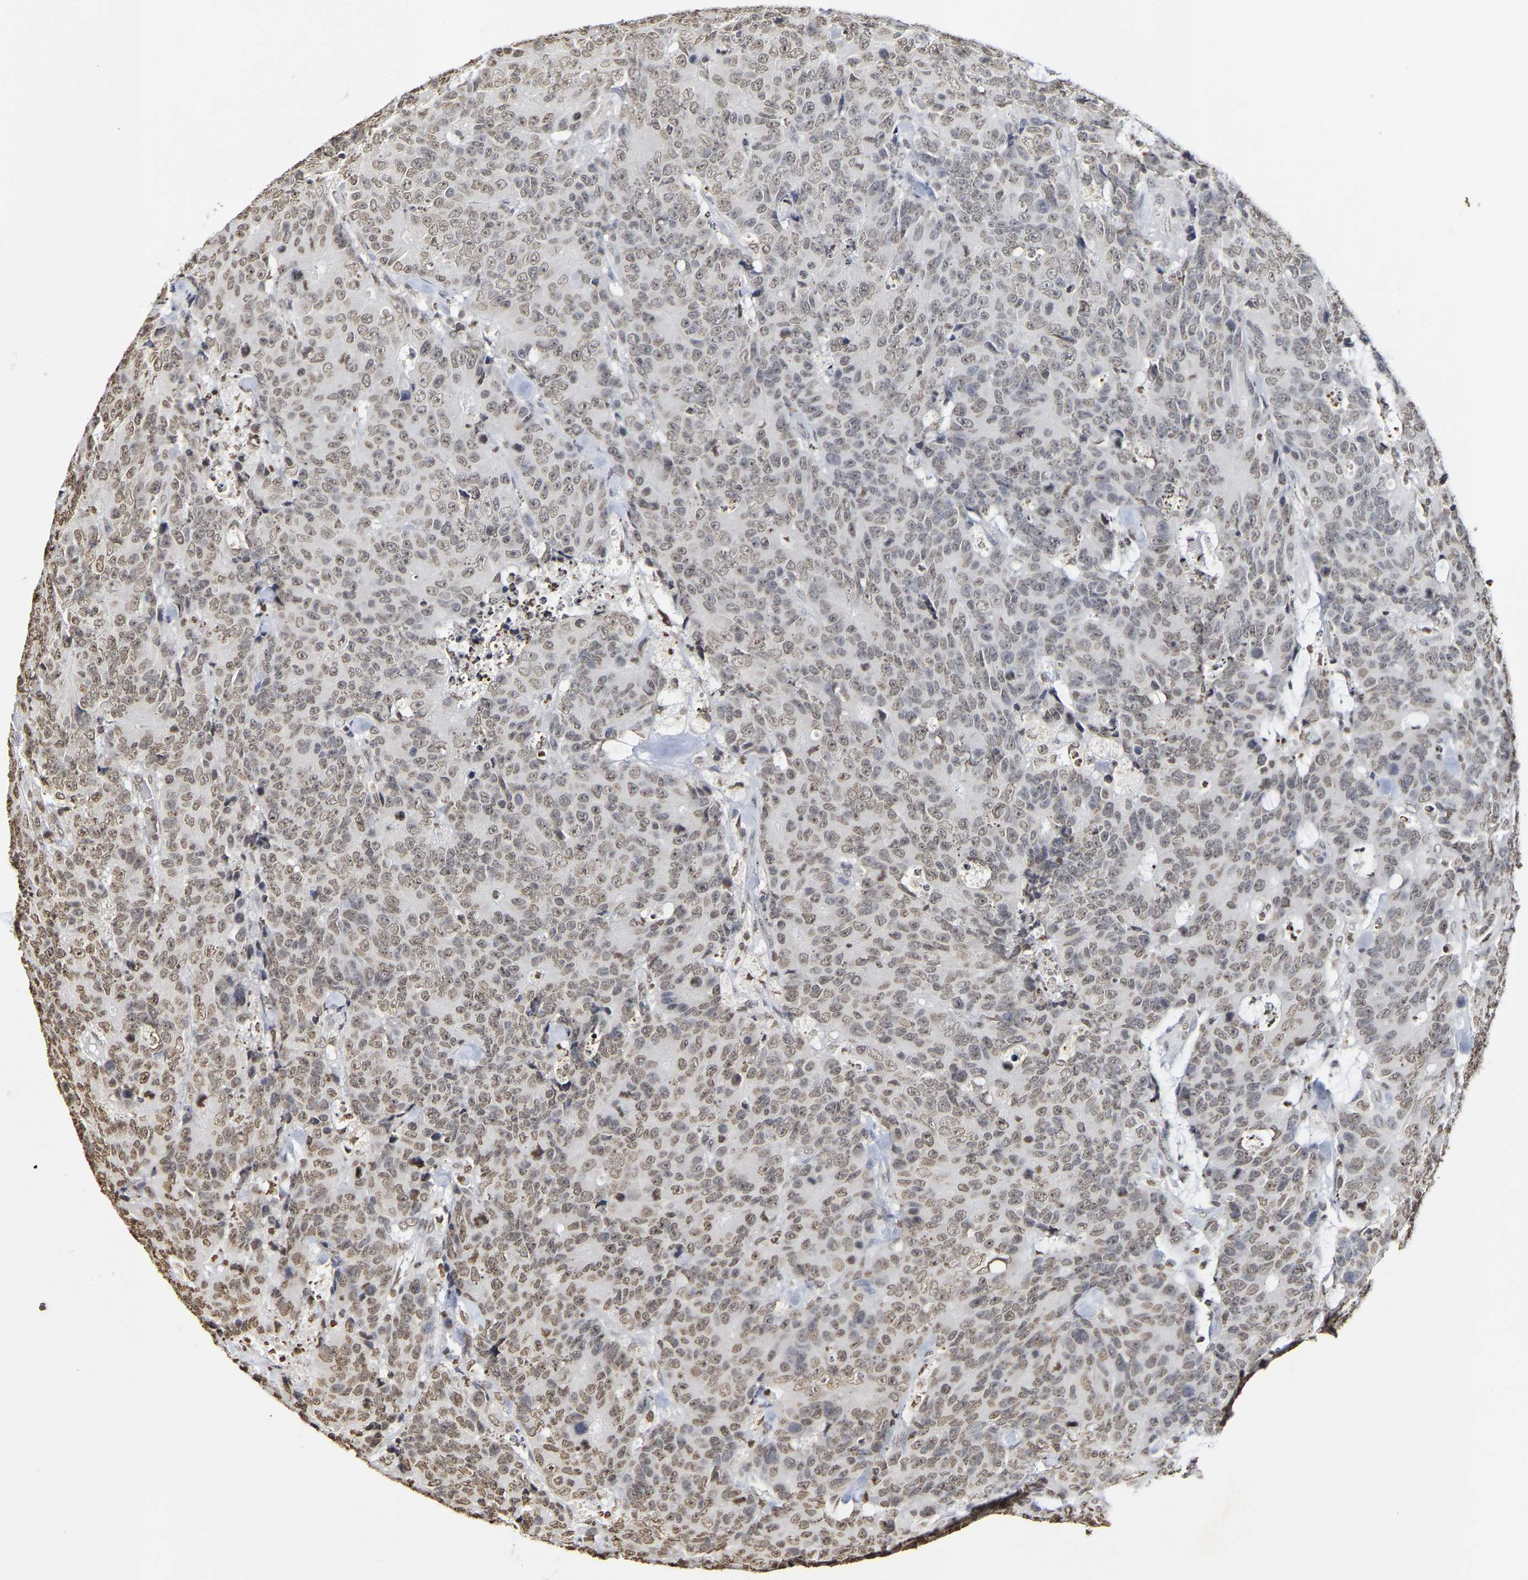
{"staining": {"intensity": "weak", "quantity": ">75%", "location": "nuclear"}, "tissue": "colorectal cancer", "cell_type": "Tumor cells", "image_type": "cancer", "snomed": [{"axis": "morphology", "description": "Adenocarcinoma, NOS"}, {"axis": "topography", "description": "Colon"}], "caption": "Immunohistochemical staining of adenocarcinoma (colorectal) exhibits low levels of weak nuclear staining in approximately >75% of tumor cells.", "gene": "ATF4", "patient": {"sex": "female", "age": 86}}